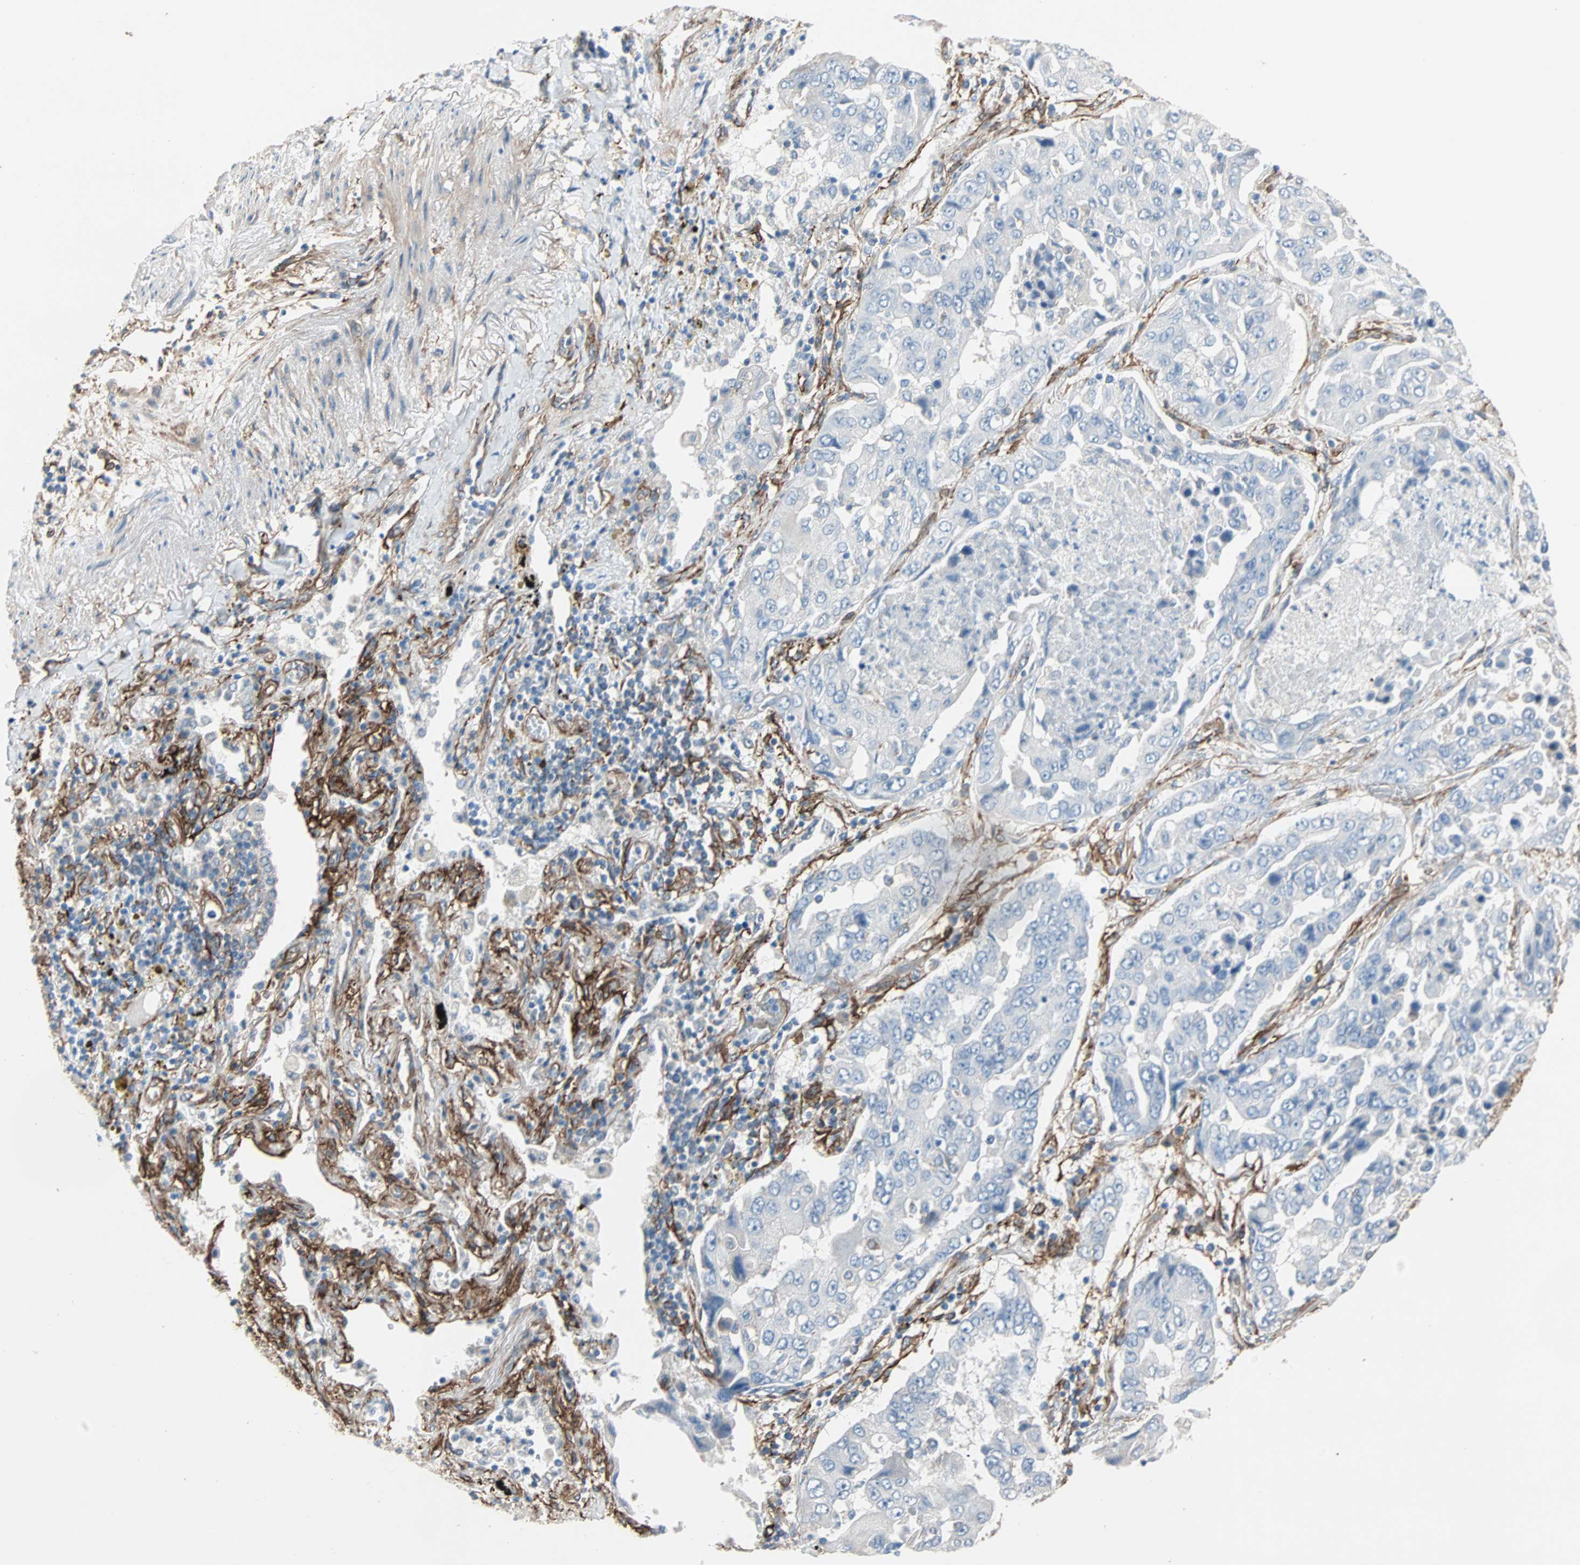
{"staining": {"intensity": "negative", "quantity": "none", "location": "none"}, "tissue": "lung cancer", "cell_type": "Tumor cells", "image_type": "cancer", "snomed": [{"axis": "morphology", "description": "Adenocarcinoma, NOS"}, {"axis": "topography", "description": "Lung"}], "caption": "Immunohistochemistry (IHC) of lung adenocarcinoma displays no positivity in tumor cells.", "gene": "EPB41L2", "patient": {"sex": "female", "age": 65}}